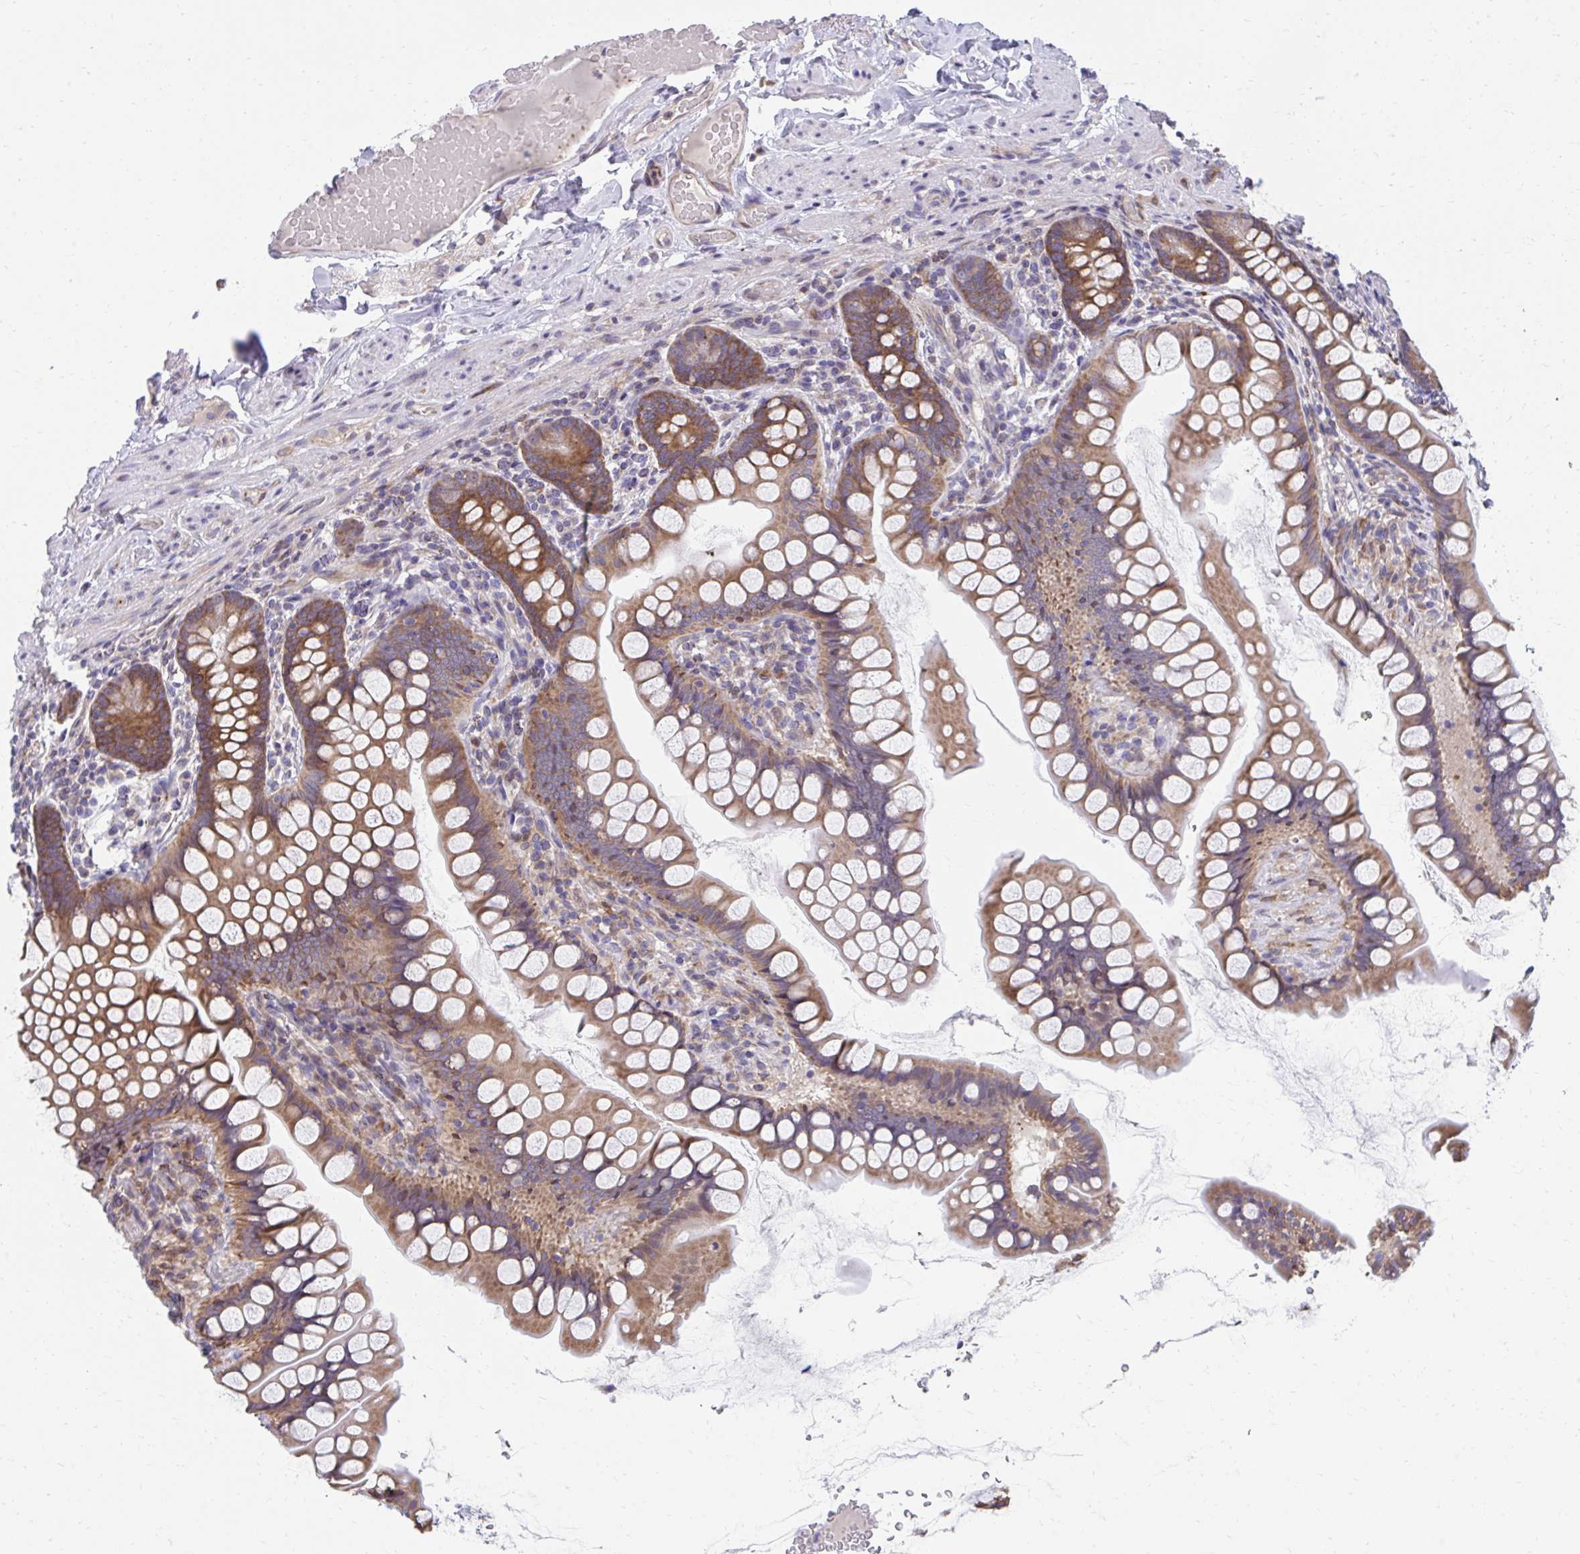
{"staining": {"intensity": "strong", "quantity": ">75%", "location": "cytoplasmic/membranous"}, "tissue": "small intestine", "cell_type": "Glandular cells", "image_type": "normal", "snomed": [{"axis": "morphology", "description": "Normal tissue, NOS"}, {"axis": "topography", "description": "Small intestine"}], "caption": "DAB immunohistochemical staining of unremarkable small intestine displays strong cytoplasmic/membranous protein positivity in approximately >75% of glandular cells.", "gene": "ZNF778", "patient": {"sex": "male", "age": 70}}